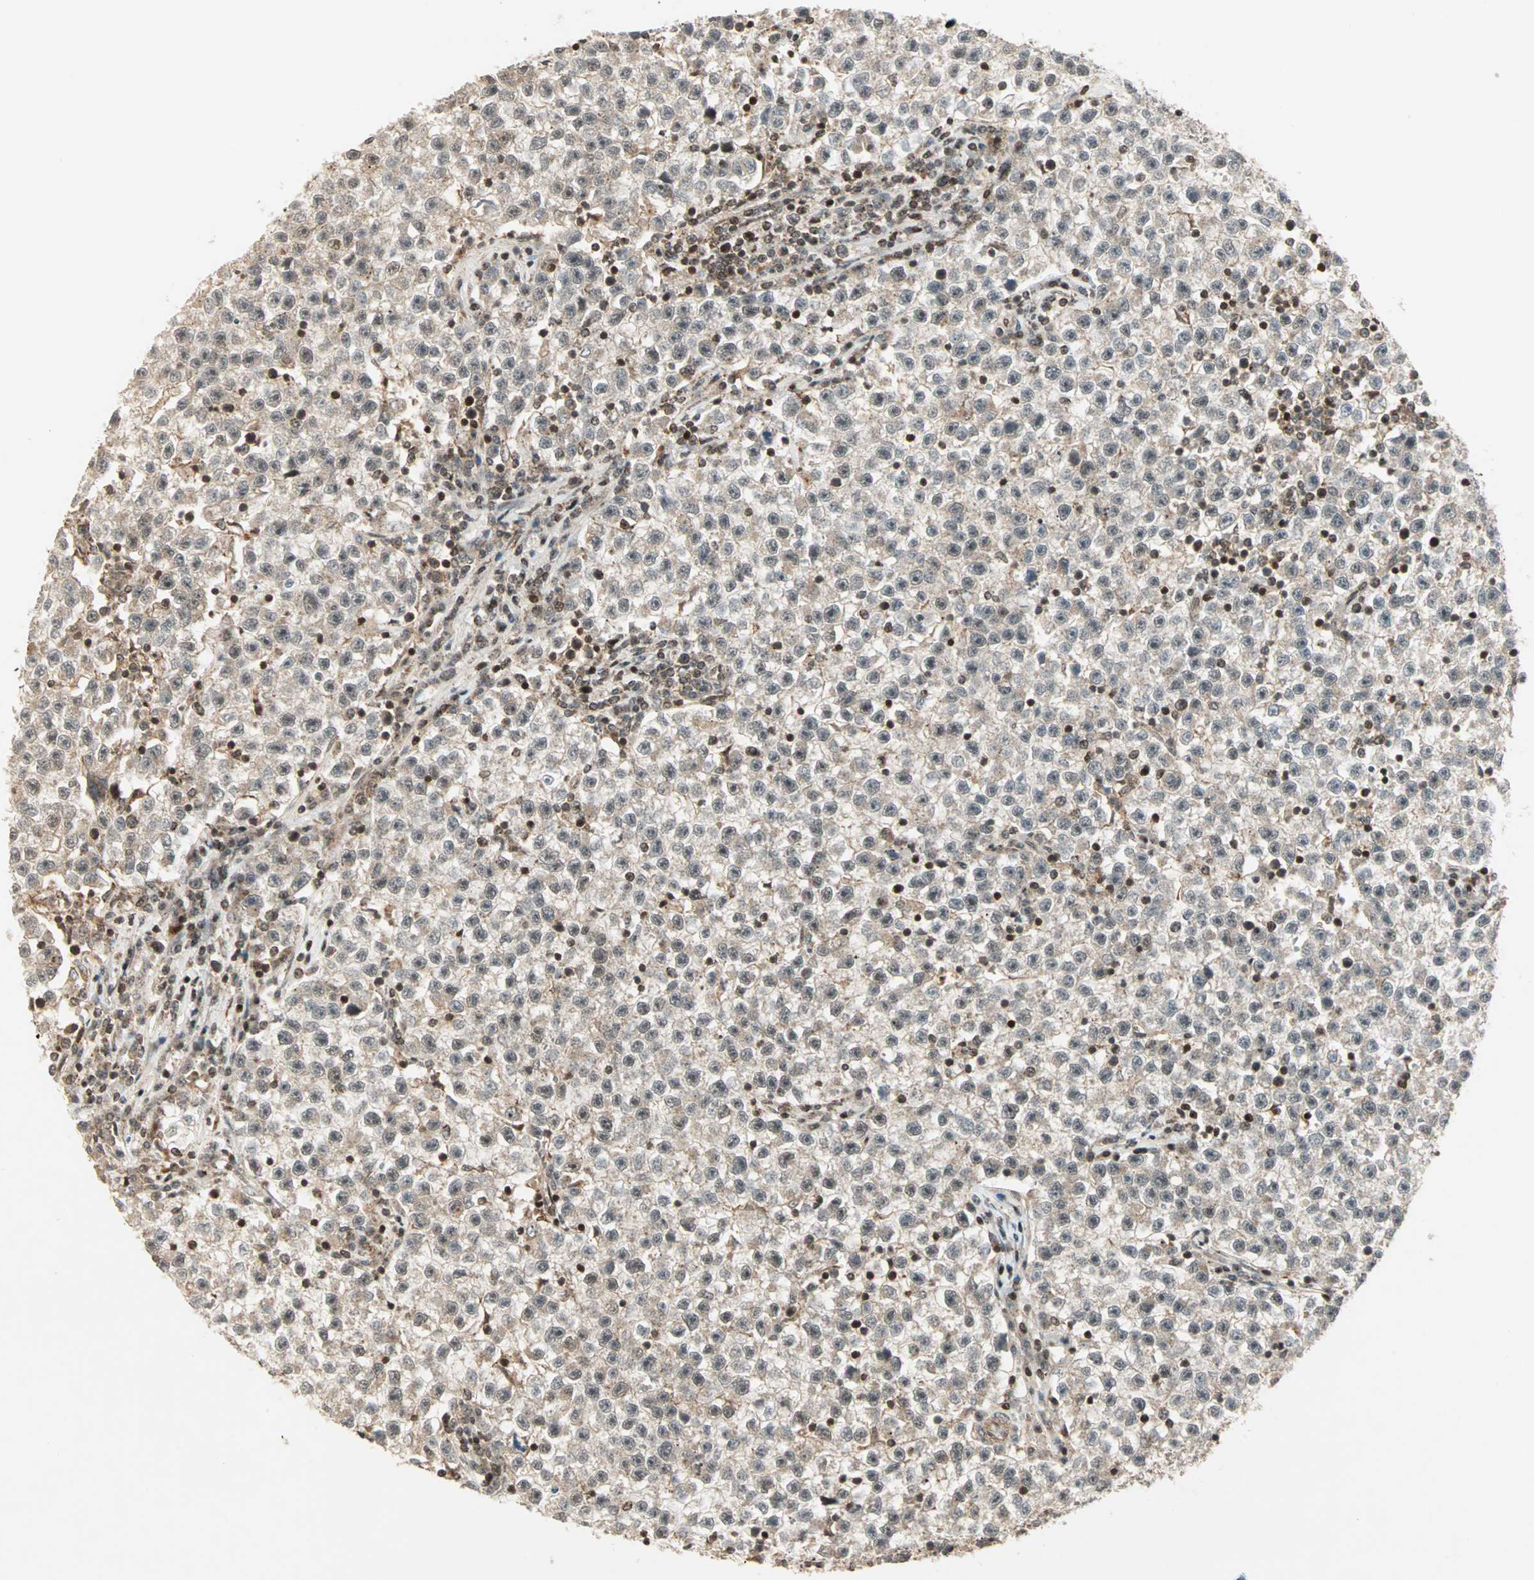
{"staining": {"intensity": "moderate", "quantity": ">75%", "location": "cytoplasmic/membranous,nuclear"}, "tissue": "testis cancer", "cell_type": "Tumor cells", "image_type": "cancer", "snomed": [{"axis": "morphology", "description": "Seminoma, NOS"}, {"axis": "topography", "description": "Testis"}], "caption": "An image of testis cancer stained for a protein reveals moderate cytoplasmic/membranous and nuclear brown staining in tumor cells.", "gene": "ZBED9", "patient": {"sex": "male", "age": 22}}